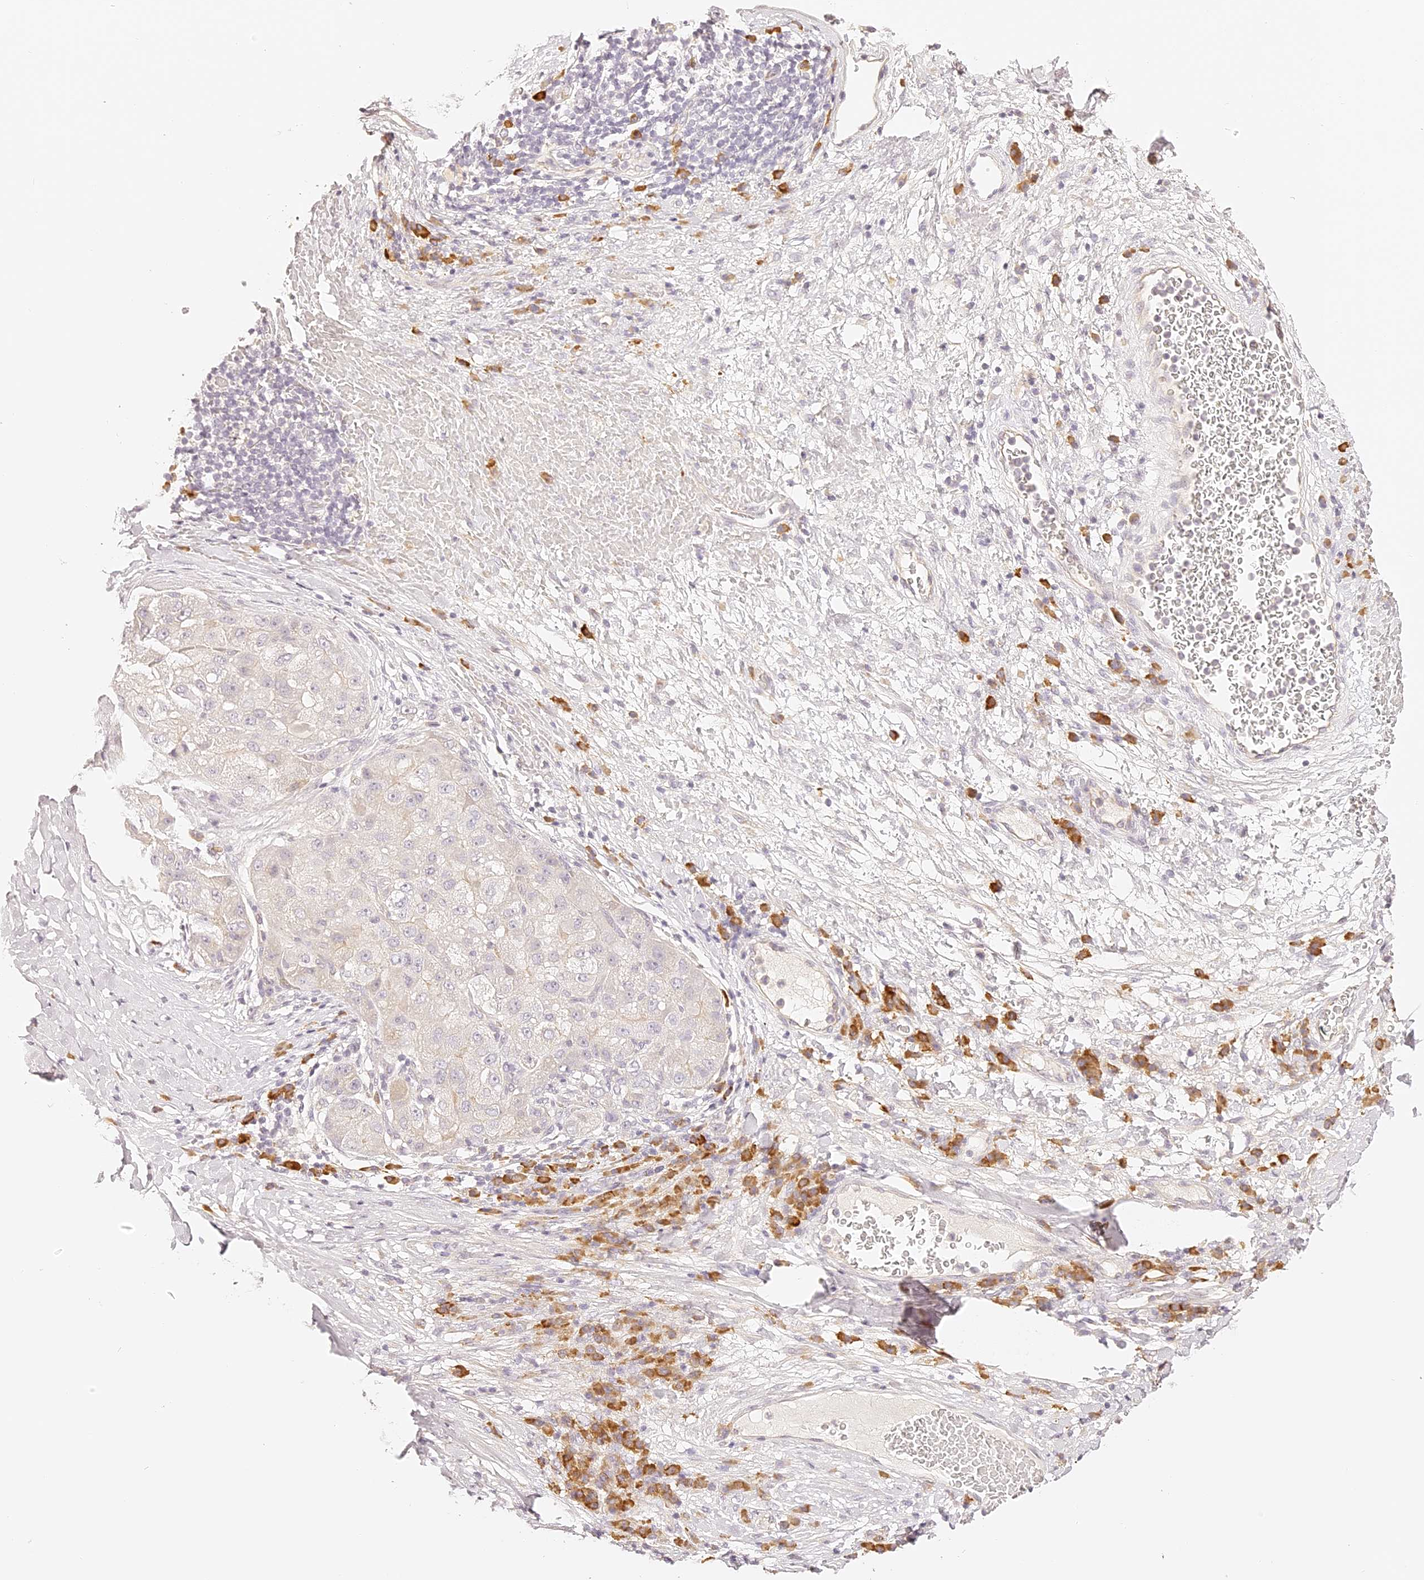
{"staining": {"intensity": "negative", "quantity": "none", "location": "none"}, "tissue": "liver cancer", "cell_type": "Tumor cells", "image_type": "cancer", "snomed": [{"axis": "morphology", "description": "Carcinoma, Hepatocellular, NOS"}, {"axis": "topography", "description": "Liver"}], "caption": "Liver hepatocellular carcinoma was stained to show a protein in brown. There is no significant expression in tumor cells. The staining was performed using DAB (3,3'-diaminobenzidine) to visualize the protein expression in brown, while the nuclei were stained in blue with hematoxylin (Magnification: 20x).", "gene": "TRIM45", "patient": {"sex": "male", "age": 80}}